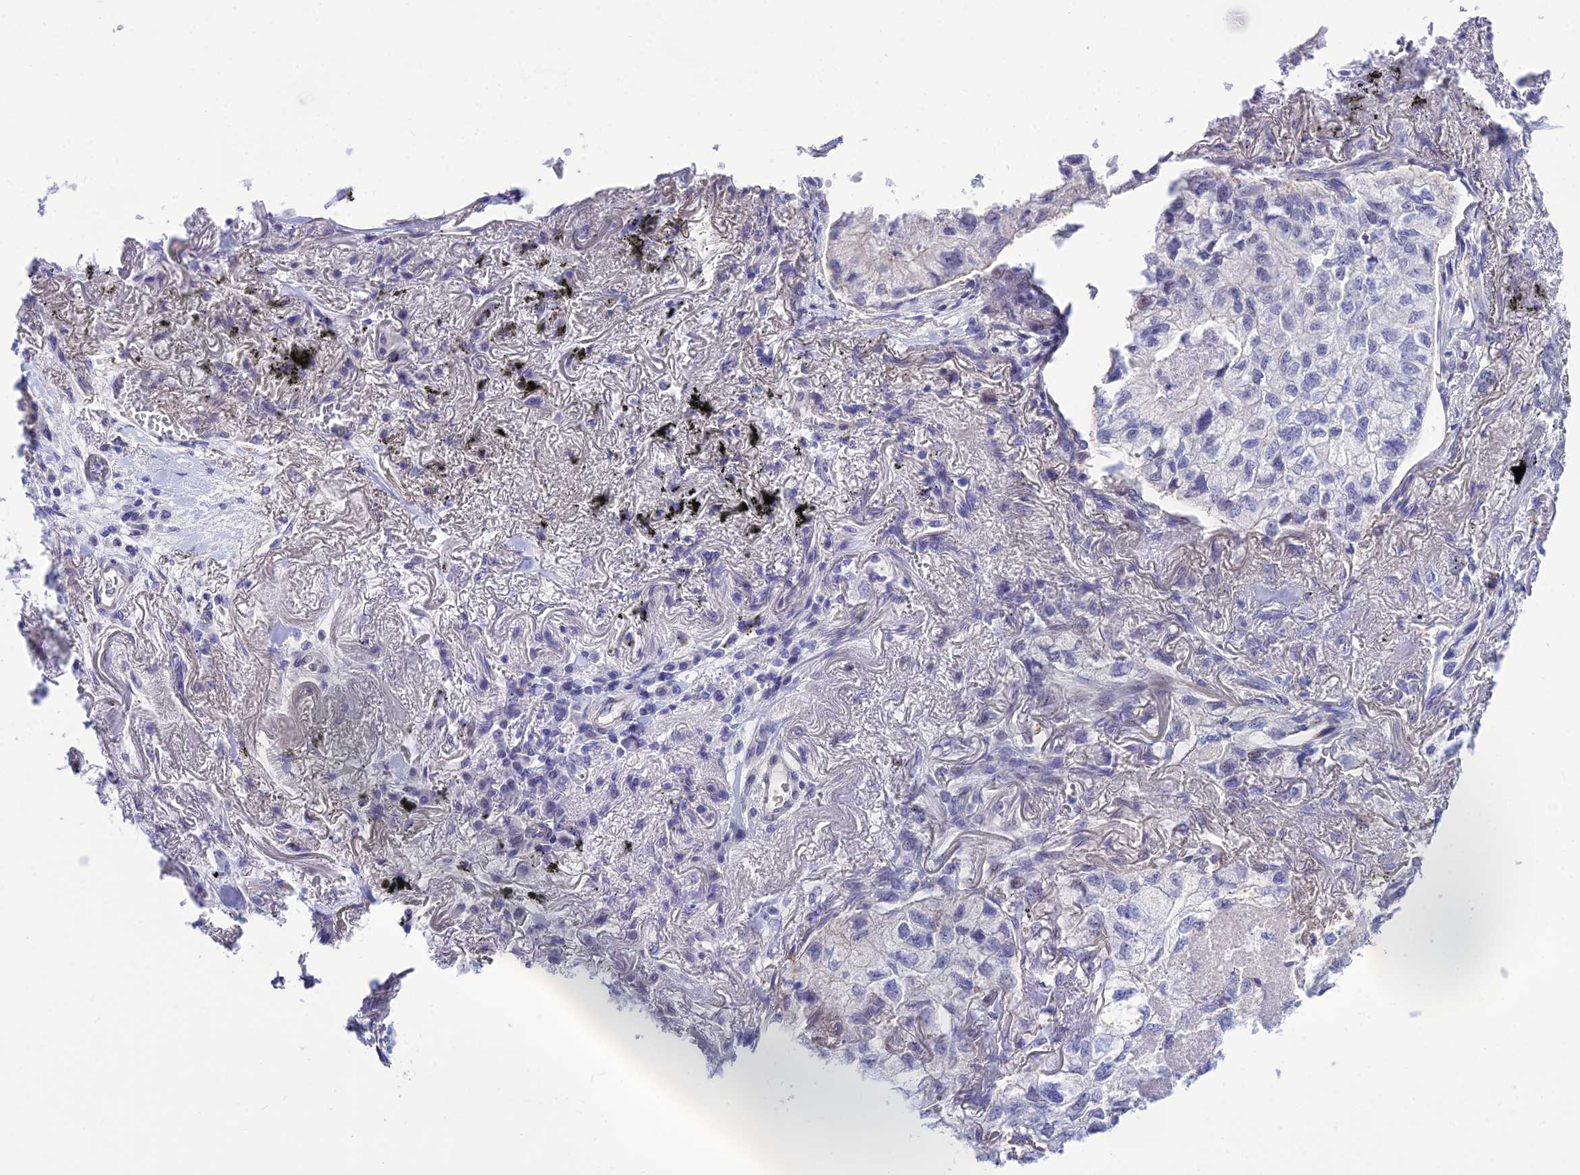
{"staining": {"intensity": "negative", "quantity": "none", "location": "none"}, "tissue": "lung cancer", "cell_type": "Tumor cells", "image_type": "cancer", "snomed": [{"axis": "morphology", "description": "Adenocarcinoma, NOS"}, {"axis": "topography", "description": "Lung"}], "caption": "High magnification brightfield microscopy of adenocarcinoma (lung) stained with DAB (3,3'-diaminobenzidine) (brown) and counterstained with hematoxylin (blue): tumor cells show no significant positivity. The staining was performed using DAB to visualize the protein expression in brown, while the nuclei were stained in blue with hematoxylin (Magnification: 20x).", "gene": "DEFB107A", "patient": {"sex": "male", "age": 65}}